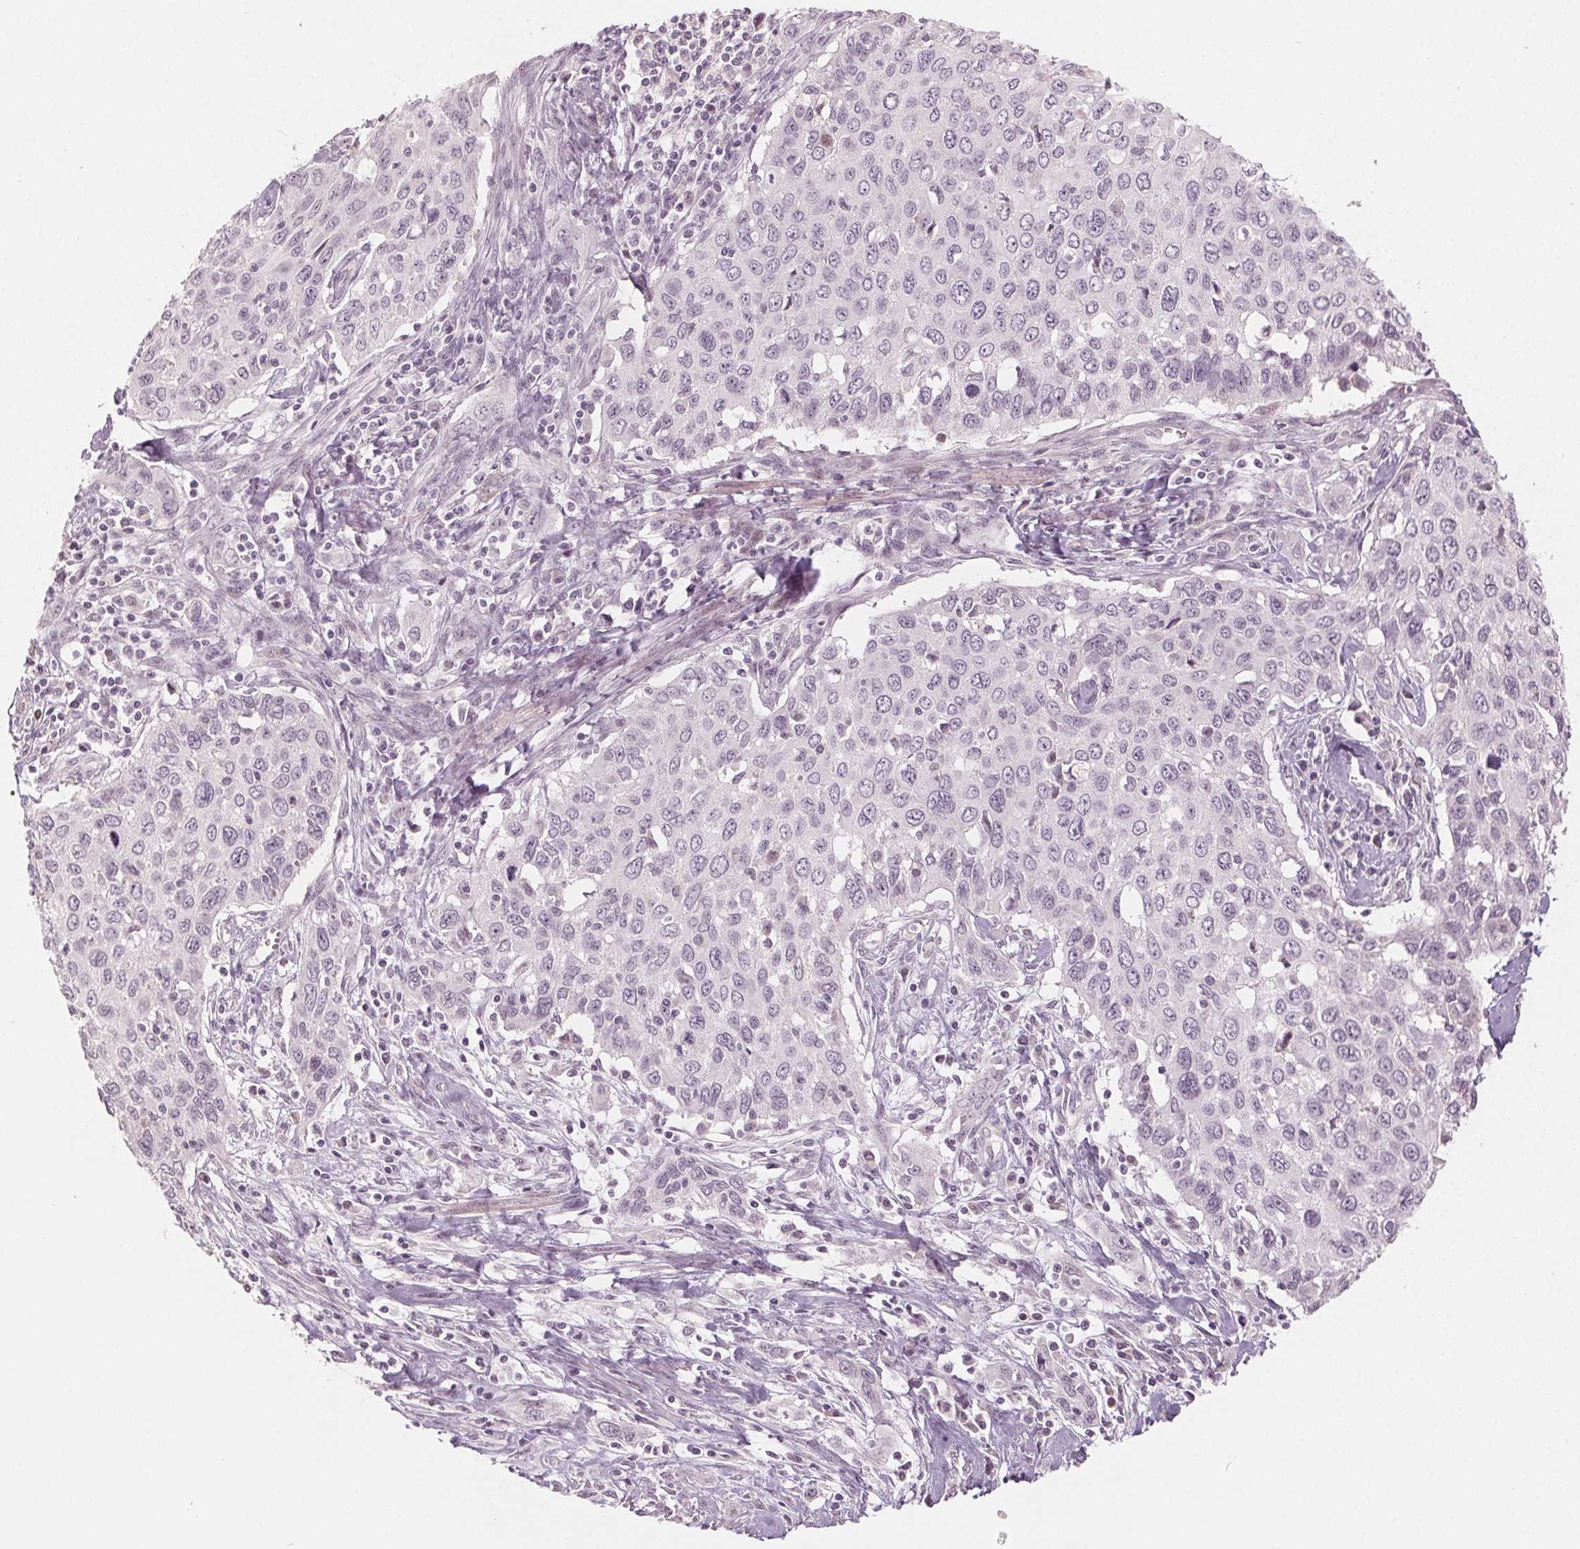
{"staining": {"intensity": "negative", "quantity": "none", "location": "none"}, "tissue": "cervical cancer", "cell_type": "Tumor cells", "image_type": "cancer", "snomed": [{"axis": "morphology", "description": "Squamous cell carcinoma, NOS"}, {"axis": "topography", "description": "Cervix"}], "caption": "IHC histopathology image of cervical cancer (squamous cell carcinoma) stained for a protein (brown), which reveals no staining in tumor cells.", "gene": "ZBBX", "patient": {"sex": "female", "age": 38}}